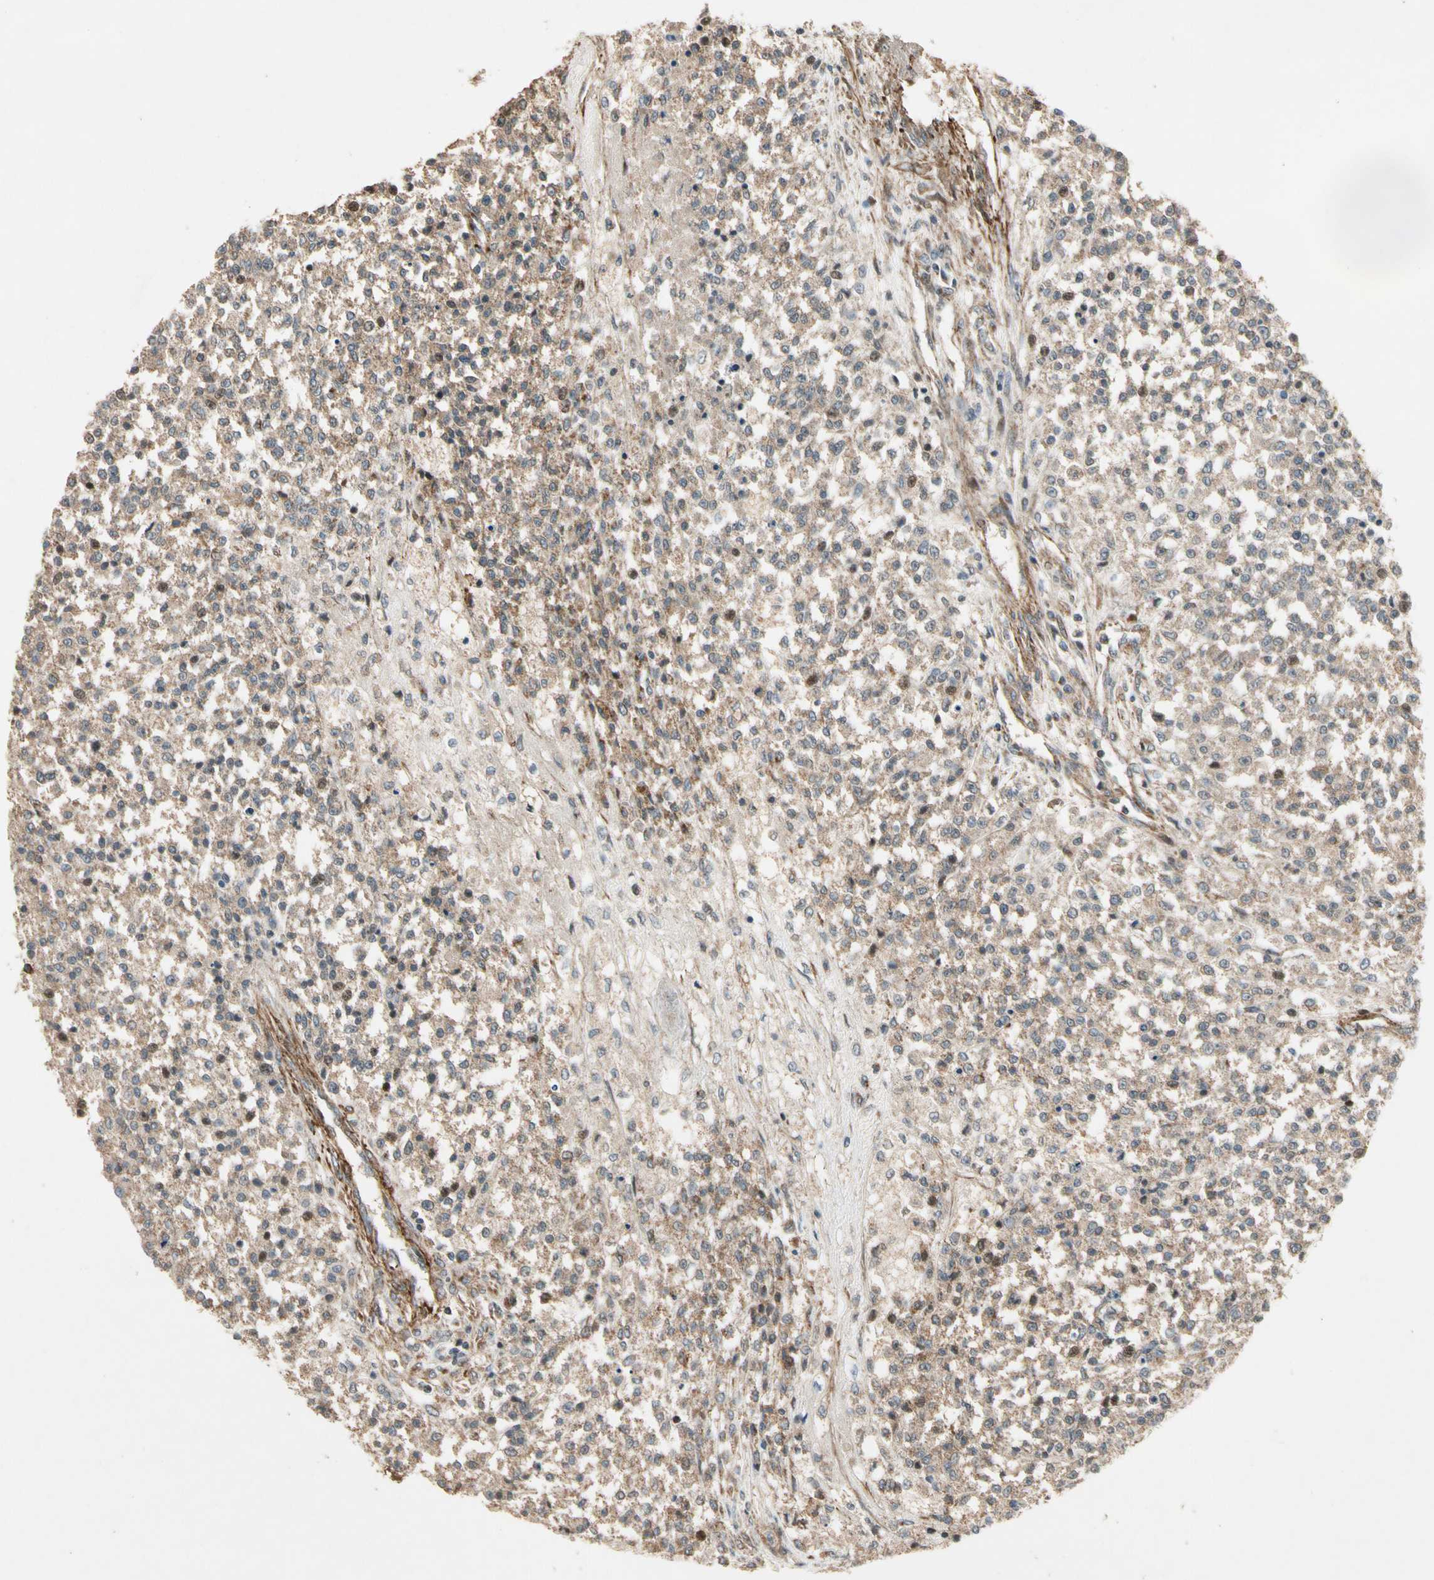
{"staining": {"intensity": "weak", "quantity": "25%-75%", "location": "cytoplasmic/membranous"}, "tissue": "testis cancer", "cell_type": "Tumor cells", "image_type": "cancer", "snomed": [{"axis": "morphology", "description": "Seminoma, NOS"}, {"axis": "topography", "description": "Testis"}], "caption": "A histopathology image showing weak cytoplasmic/membranous positivity in approximately 25%-75% of tumor cells in testis cancer, as visualized by brown immunohistochemical staining.", "gene": "GCK", "patient": {"sex": "male", "age": 59}}